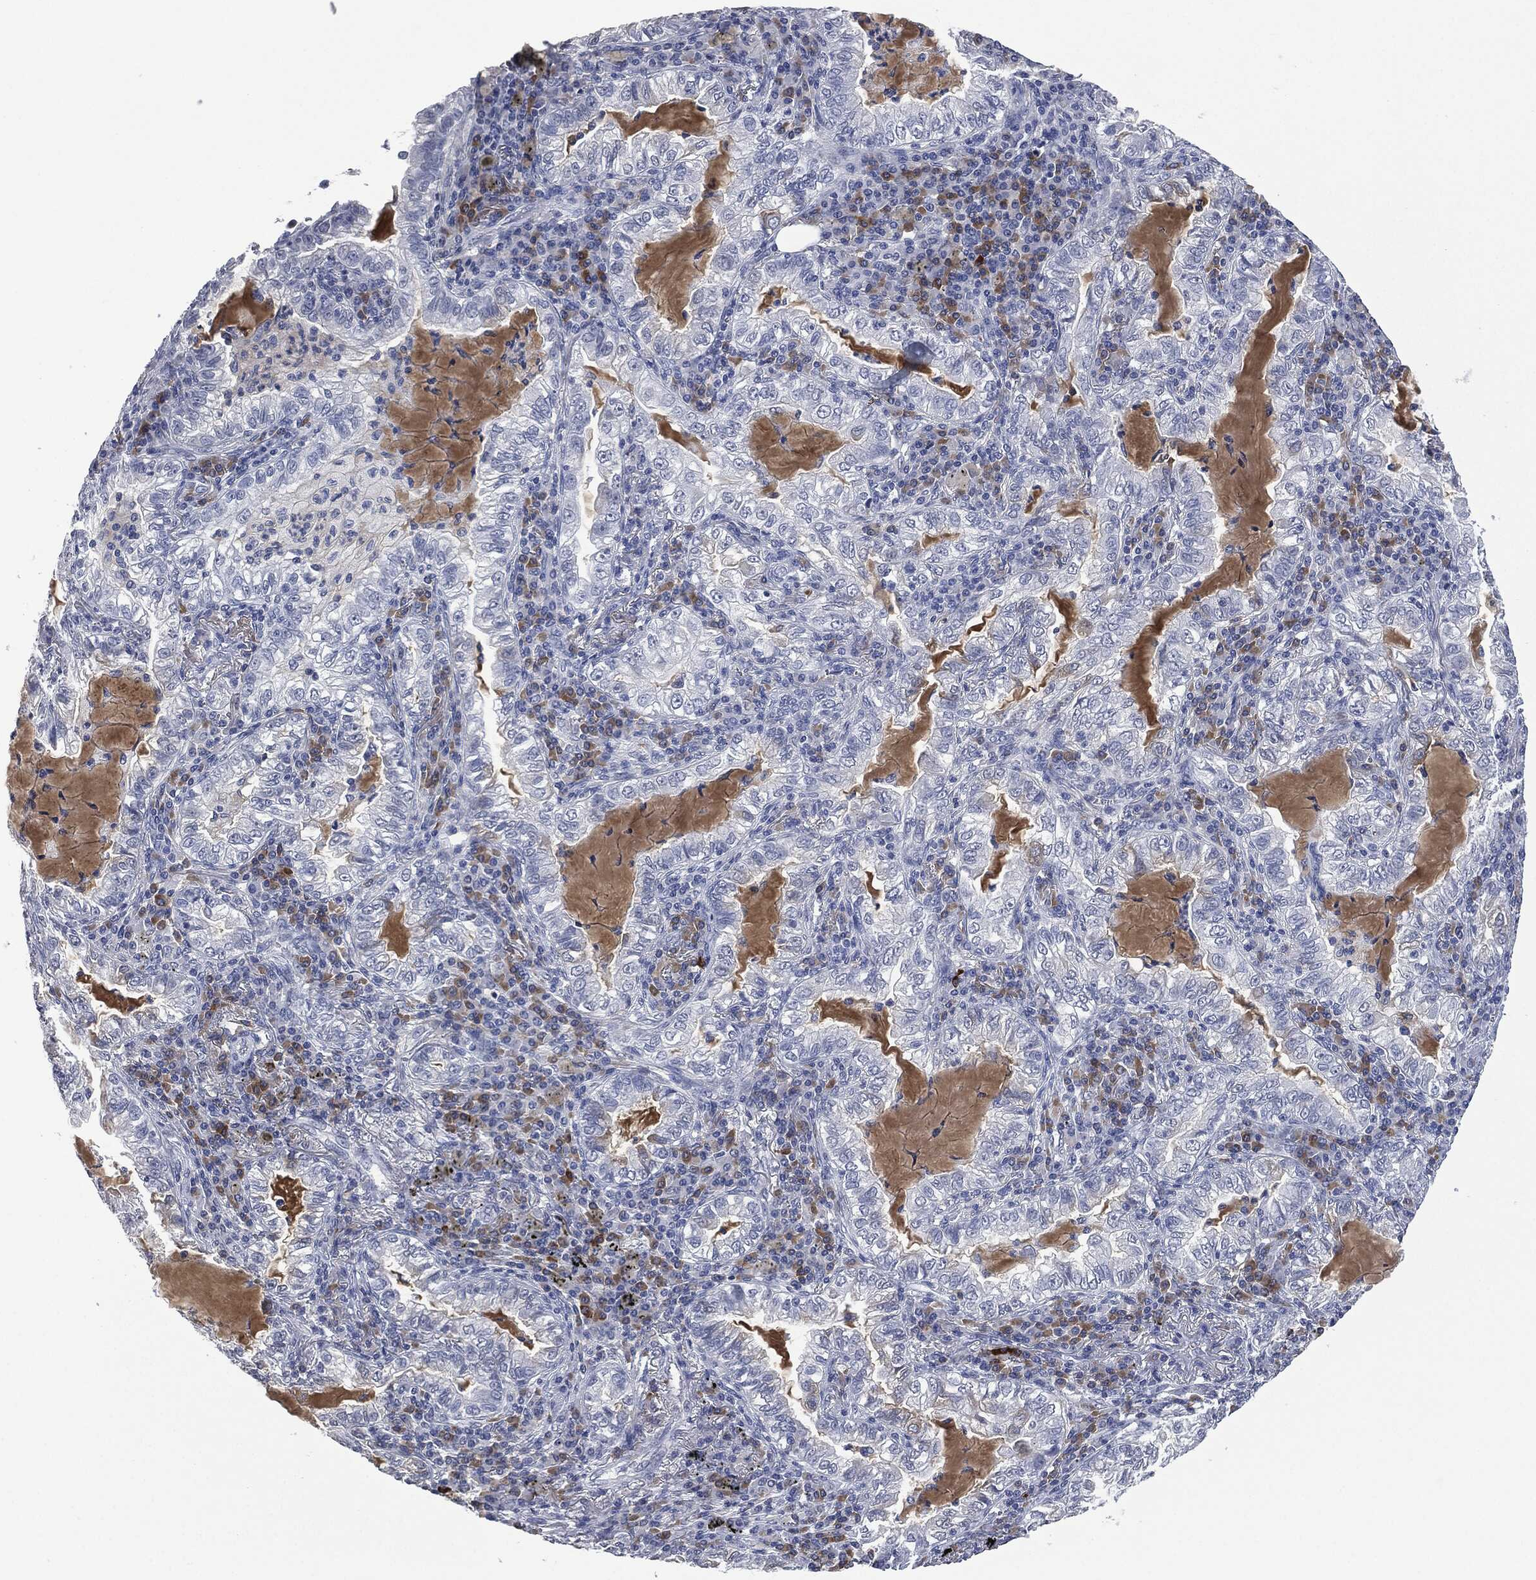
{"staining": {"intensity": "weak", "quantity": "<25%", "location": "cytoplasmic/membranous"}, "tissue": "lung cancer", "cell_type": "Tumor cells", "image_type": "cancer", "snomed": [{"axis": "morphology", "description": "Adenocarcinoma, NOS"}, {"axis": "topography", "description": "Lung"}], "caption": "The histopathology image exhibits no significant positivity in tumor cells of adenocarcinoma (lung).", "gene": "SIGLEC7", "patient": {"sex": "female", "age": 73}}